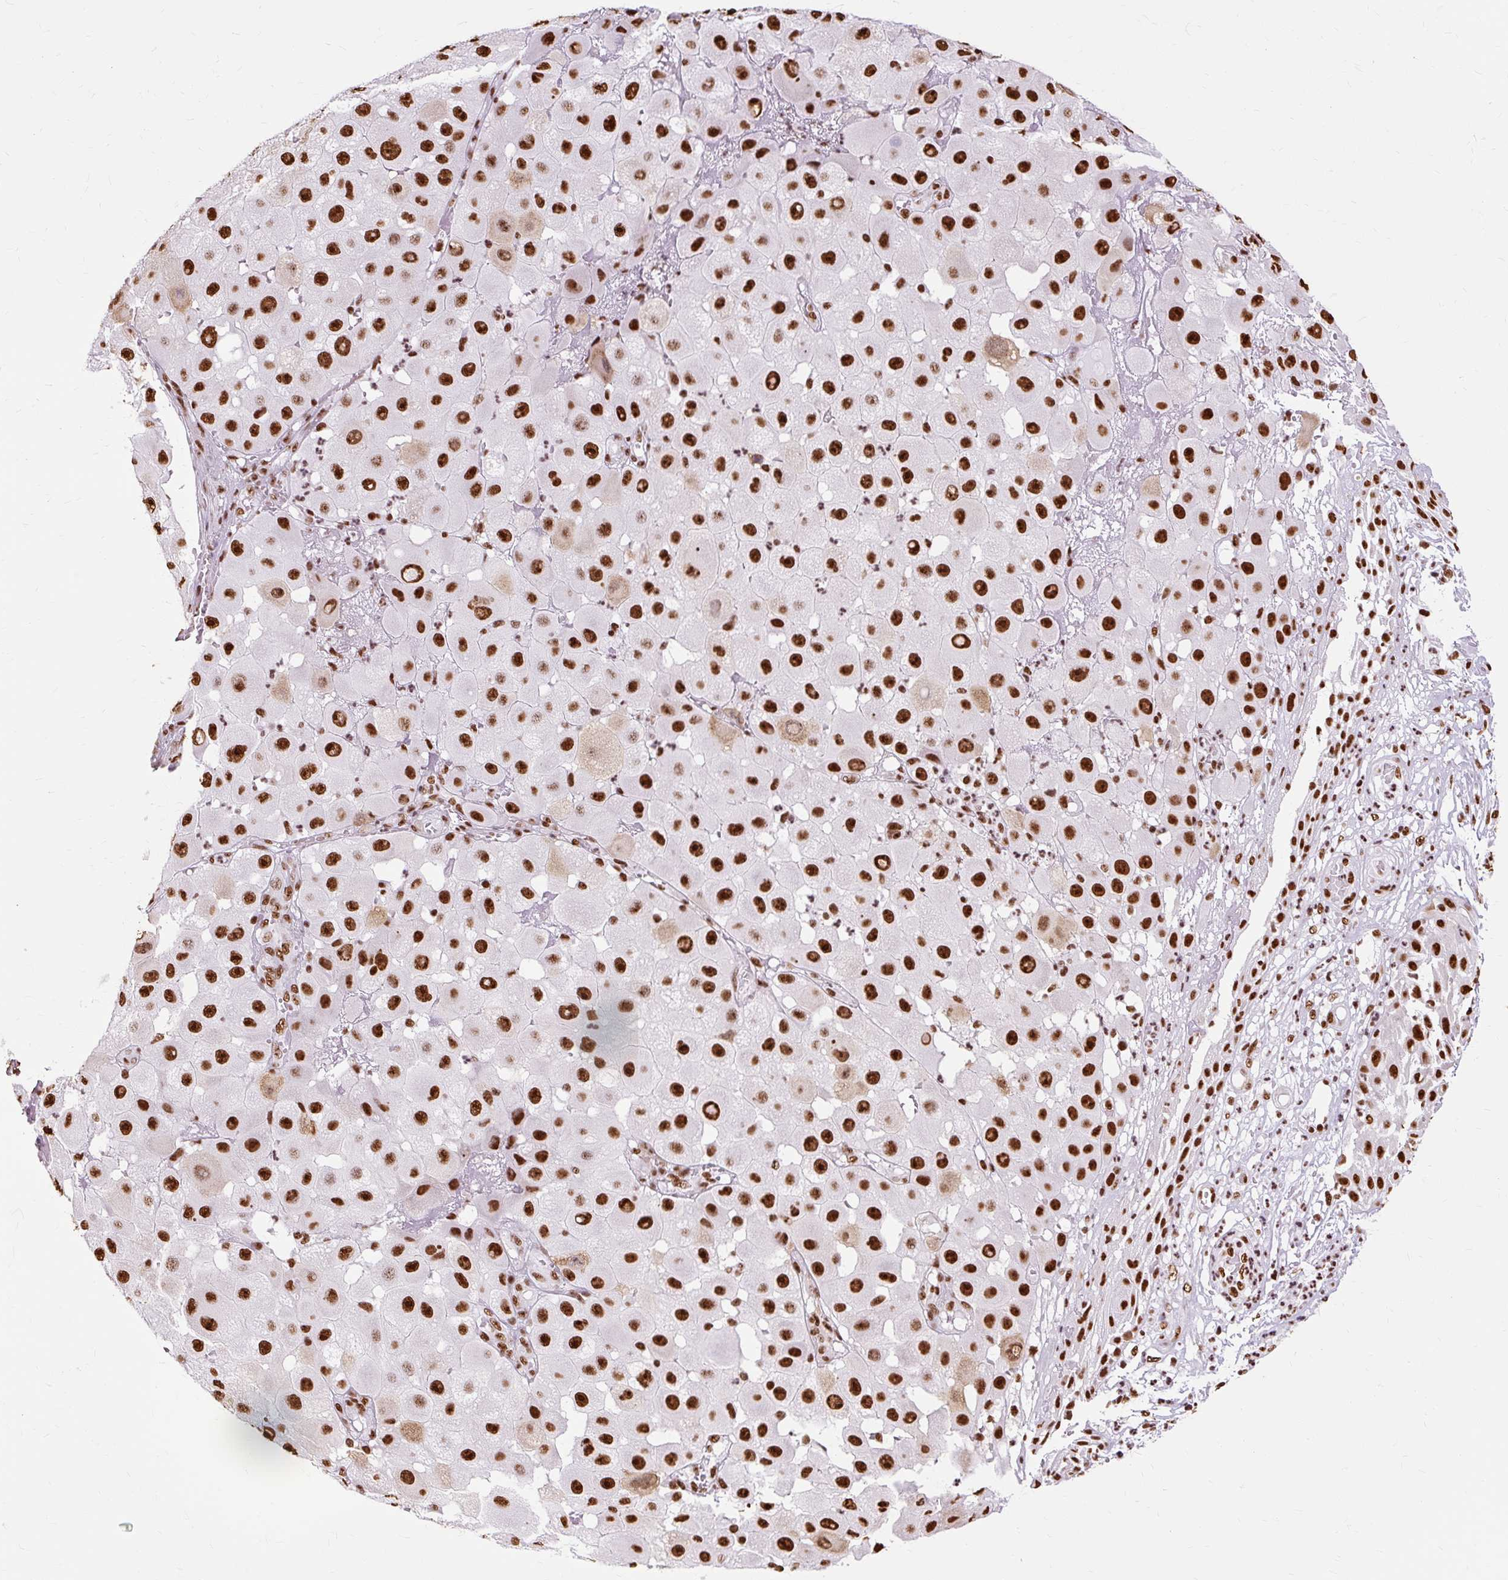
{"staining": {"intensity": "strong", "quantity": ">75%", "location": "nuclear"}, "tissue": "melanoma", "cell_type": "Tumor cells", "image_type": "cancer", "snomed": [{"axis": "morphology", "description": "Malignant melanoma, NOS"}, {"axis": "topography", "description": "Skin"}], "caption": "Strong nuclear positivity for a protein is present in about >75% of tumor cells of melanoma using immunohistochemistry.", "gene": "XRCC6", "patient": {"sex": "female", "age": 81}}